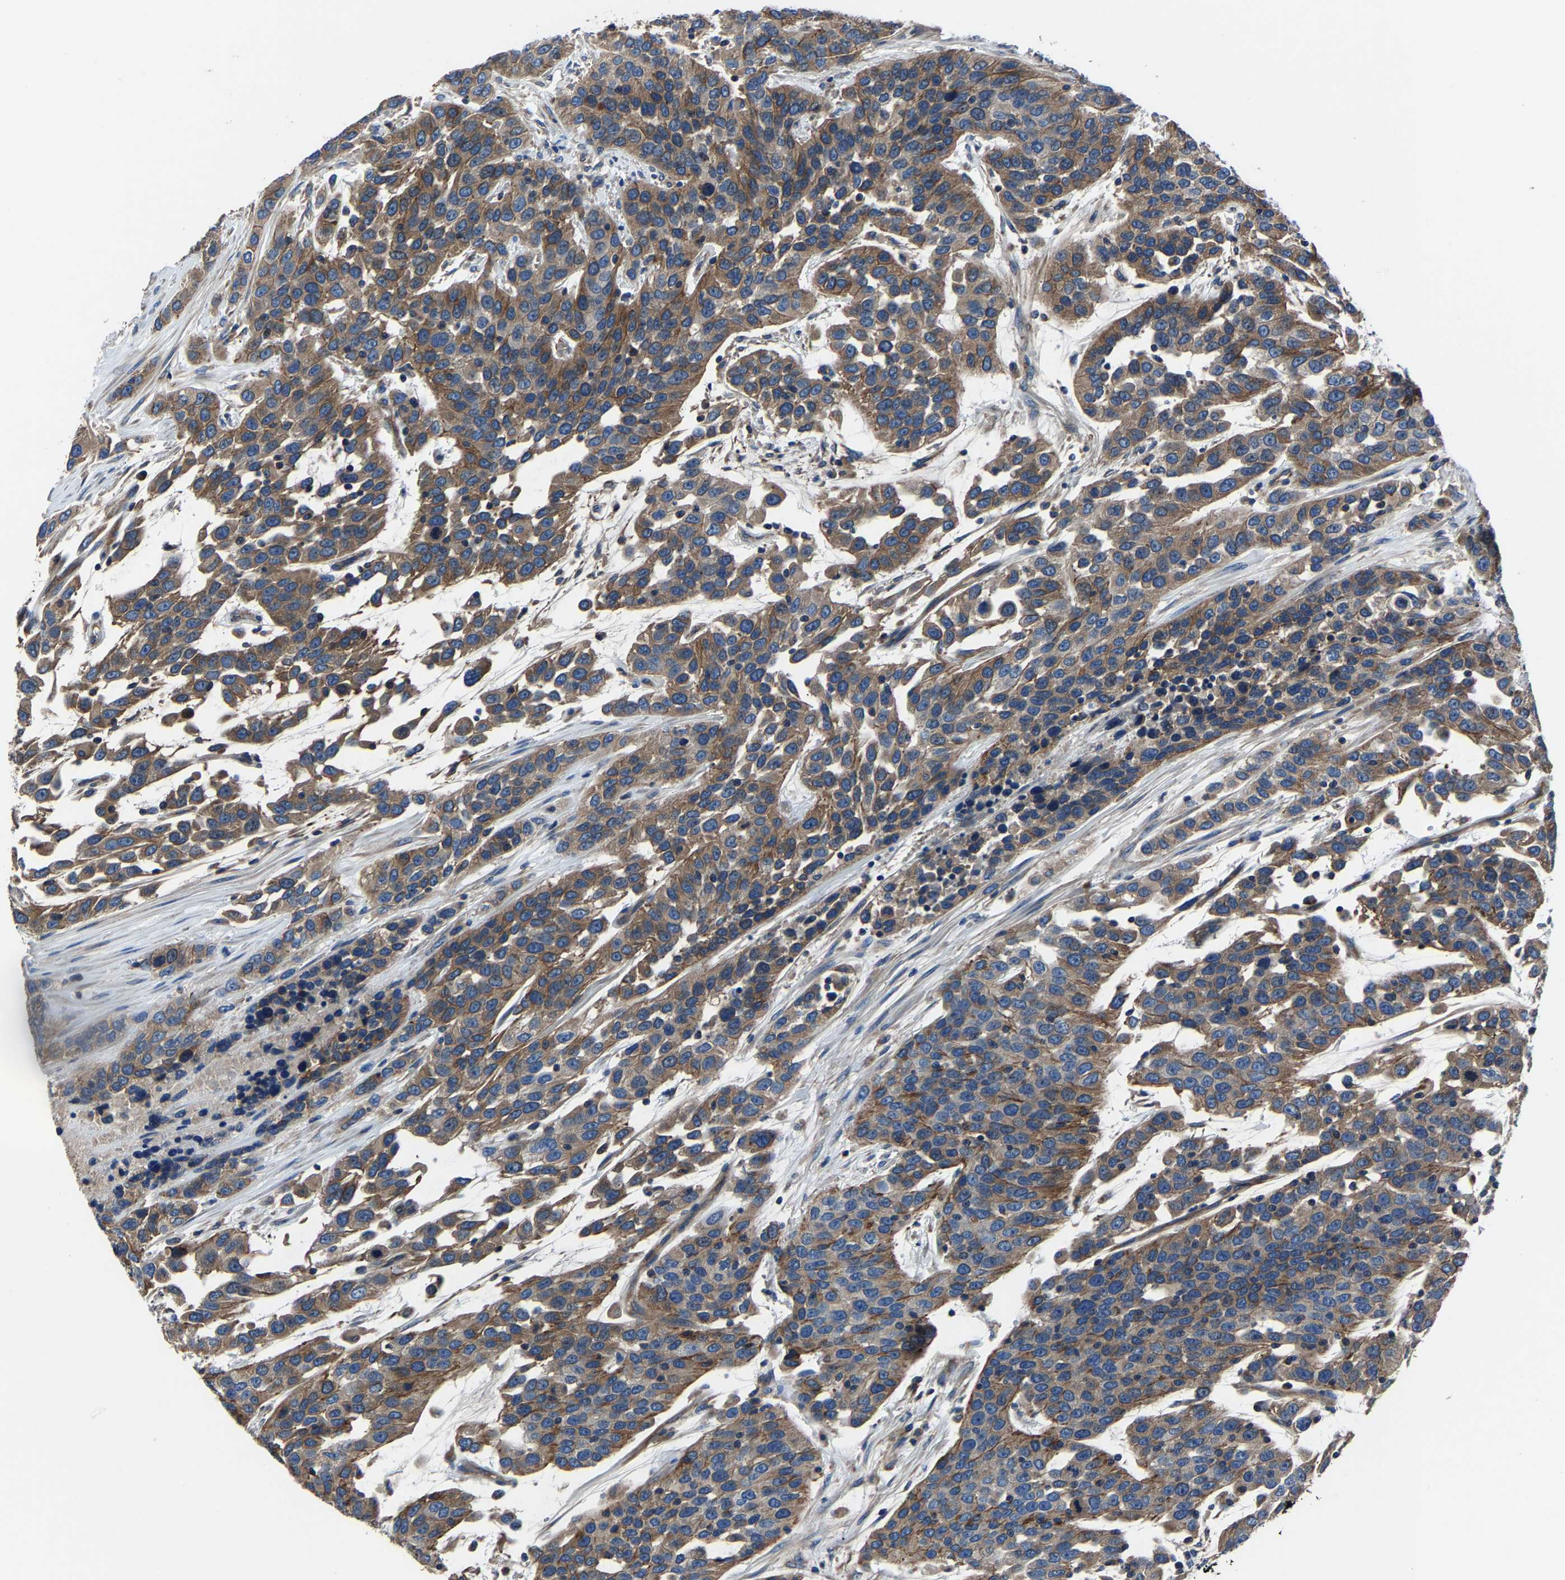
{"staining": {"intensity": "moderate", "quantity": ">75%", "location": "cytoplasmic/membranous"}, "tissue": "urothelial cancer", "cell_type": "Tumor cells", "image_type": "cancer", "snomed": [{"axis": "morphology", "description": "Urothelial carcinoma, High grade"}, {"axis": "topography", "description": "Urinary bladder"}], "caption": "Immunohistochemistry (IHC) micrograph of neoplastic tissue: human urothelial cancer stained using immunohistochemistry (IHC) displays medium levels of moderate protein expression localized specifically in the cytoplasmic/membranous of tumor cells, appearing as a cytoplasmic/membranous brown color.", "gene": "KIAA1958", "patient": {"sex": "female", "age": 80}}